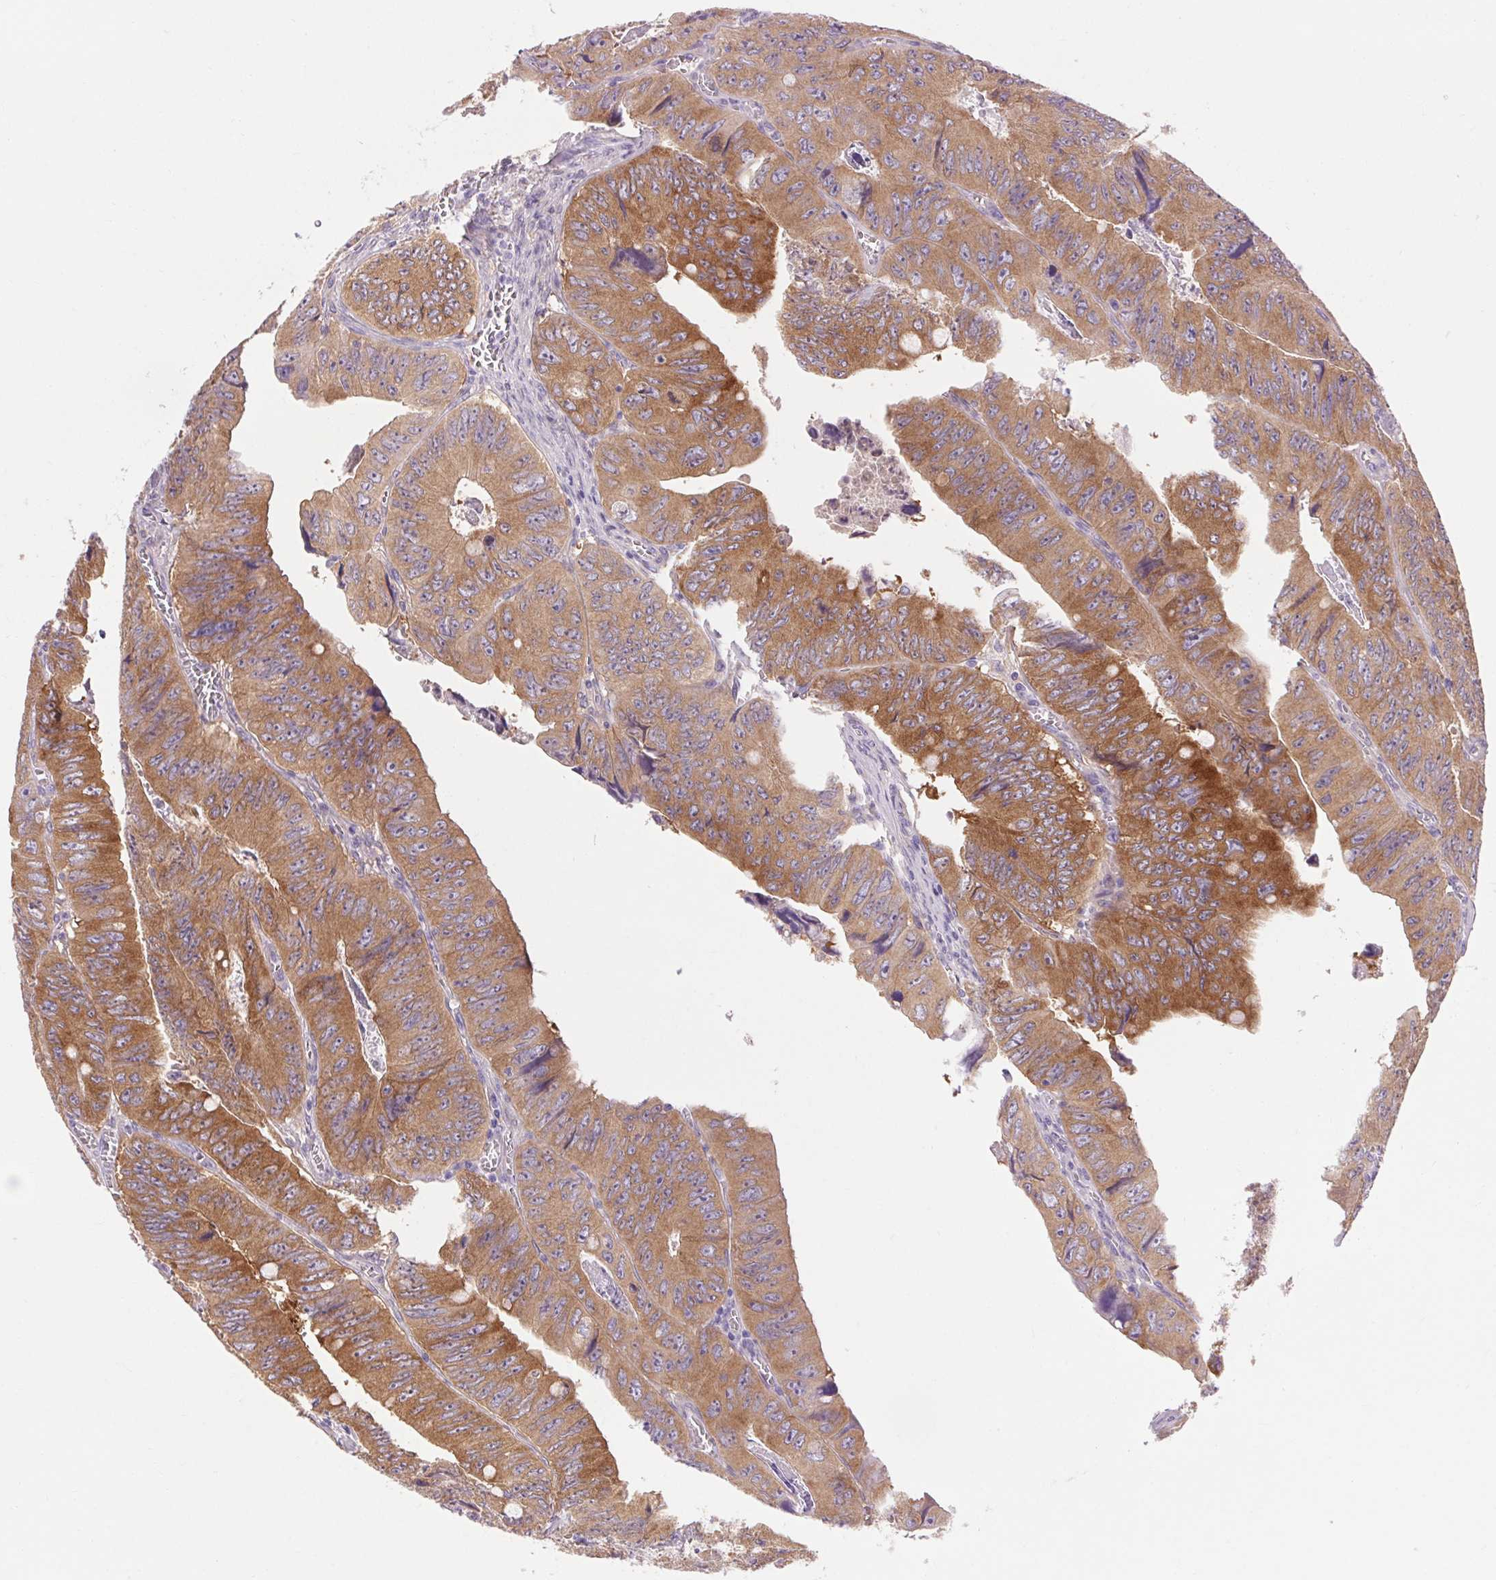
{"staining": {"intensity": "moderate", "quantity": ">75%", "location": "cytoplasmic/membranous"}, "tissue": "colorectal cancer", "cell_type": "Tumor cells", "image_type": "cancer", "snomed": [{"axis": "morphology", "description": "Adenocarcinoma, NOS"}, {"axis": "topography", "description": "Colon"}], "caption": "This is a photomicrograph of IHC staining of colorectal cancer, which shows moderate expression in the cytoplasmic/membranous of tumor cells.", "gene": "SOWAHC", "patient": {"sex": "female", "age": 84}}